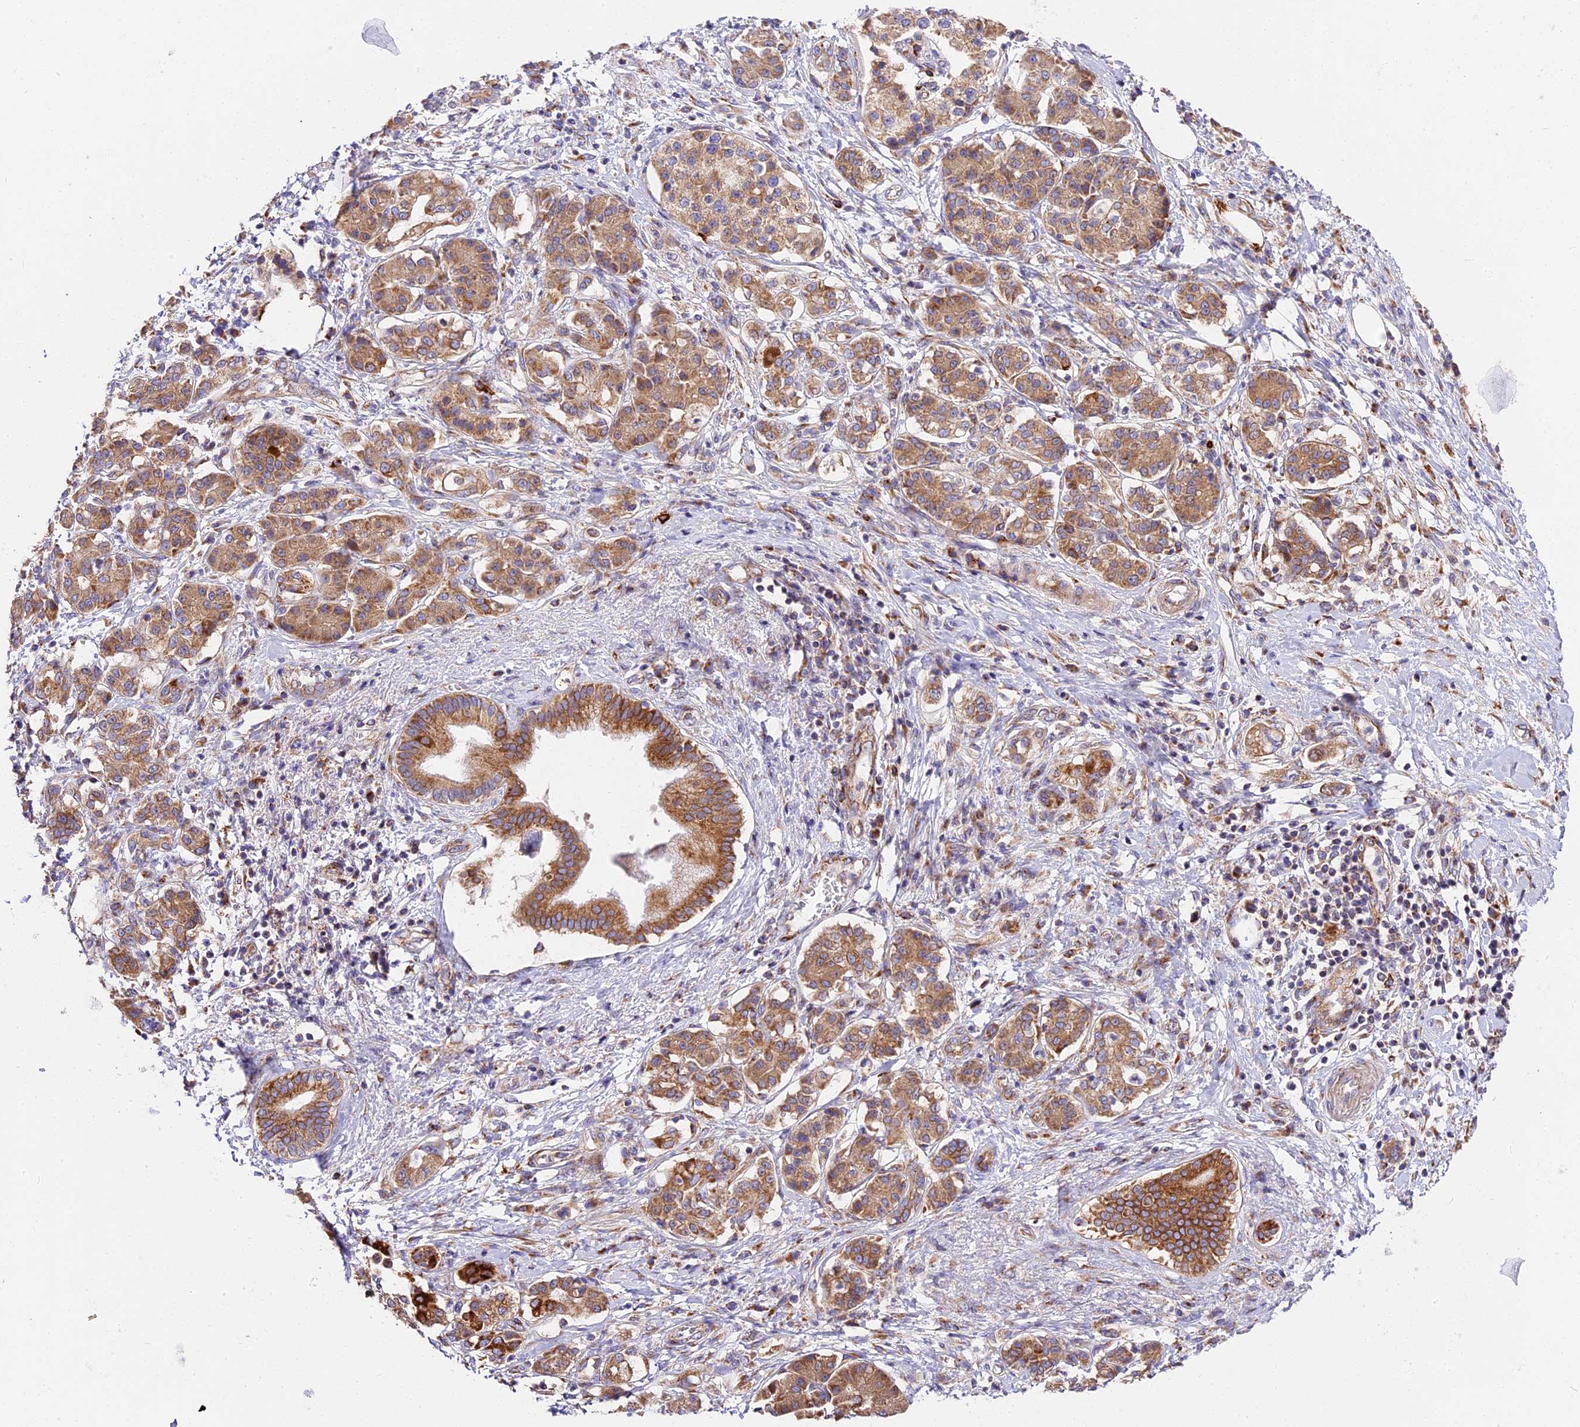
{"staining": {"intensity": "moderate", "quantity": ">75%", "location": "cytoplasmic/membranous"}, "tissue": "pancreatic cancer", "cell_type": "Tumor cells", "image_type": "cancer", "snomed": [{"axis": "morphology", "description": "Adenocarcinoma, NOS"}, {"axis": "topography", "description": "Pancreas"}], "caption": "About >75% of tumor cells in pancreatic adenocarcinoma demonstrate moderate cytoplasmic/membranous protein staining as visualized by brown immunohistochemical staining.", "gene": "MRAS", "patient": {"sex": "female", "age": 73}}